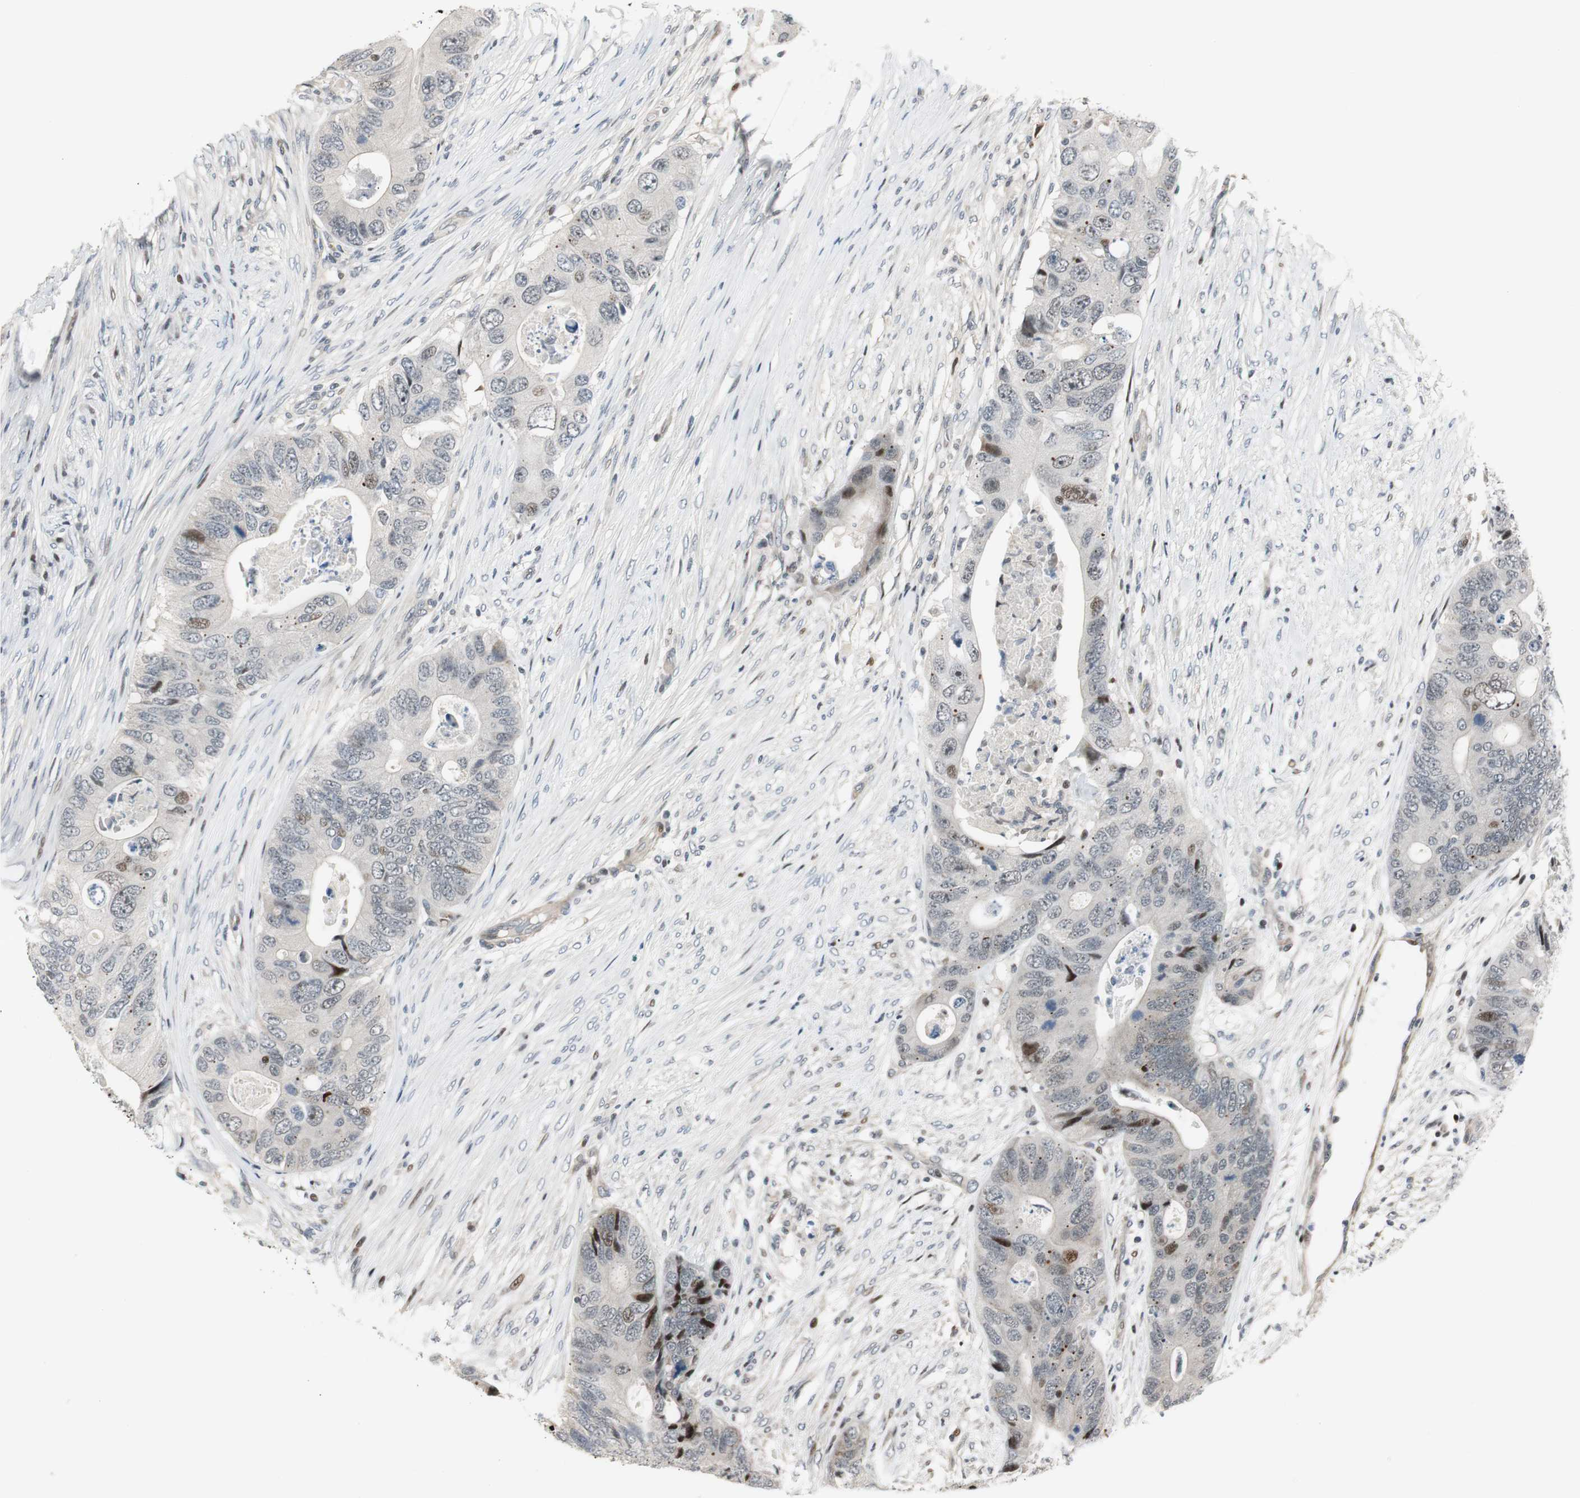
{"staining": {"intensity": "moderate", "quantity": "<25%", "location": "nuclear"}, "tissue": "colorectal cancer", "cell_type": "Tumor cells", "image_type": "cancer", "snomed": [{"axis": "morphology", "description": "Adenocarcinoma, NOS"}, {"axis": "topography", "description": "Colon"}], "caption": "Immunohistochemistry image of colorectal cancer stained for a protein (brown), which reveals low levels of moderate nuclear positivity in about <25% of tumor cells.", "gene": "RAD1", "patient": {"sex": "male", "age": 71}}